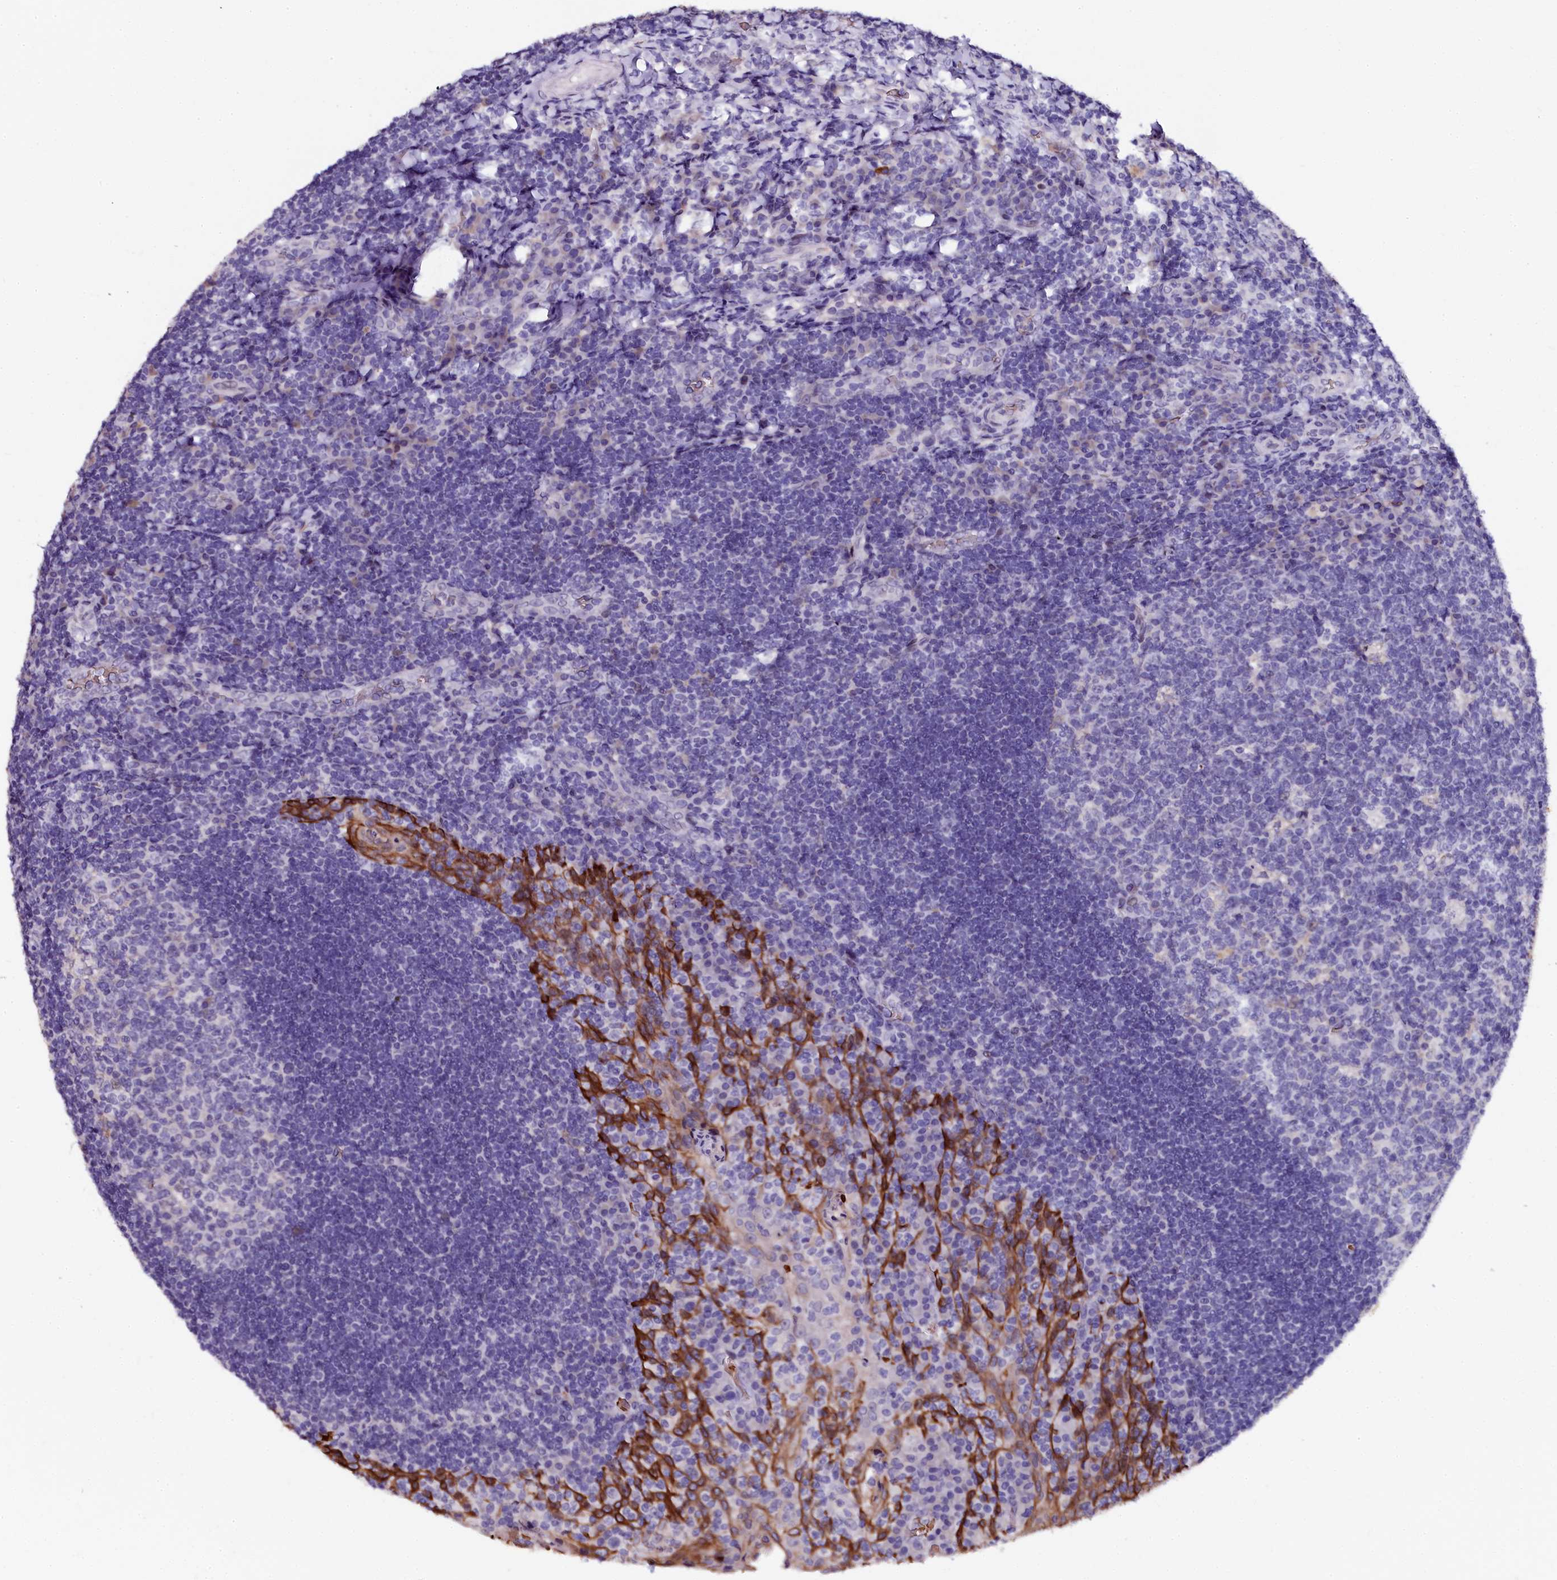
{"staining": {"intensity": "negative", "quantity": "none", "location": "none"}, "tissue": "tonsil", "cell_type": "Germinal center cells", "image_type": "normal", "snomed": [{"axis": "morphology", "description": "Normal tissue, NOS"}, {"axis": "topography", "description": "Tonsil"}], "caption": "High power microscopy micrograph of an IHC micrograph of normal tonsil, revealing no significant staining in germinal center cells.", "gene": "CTDSPL2", "patient": {"sex": "male", "age": 17}}